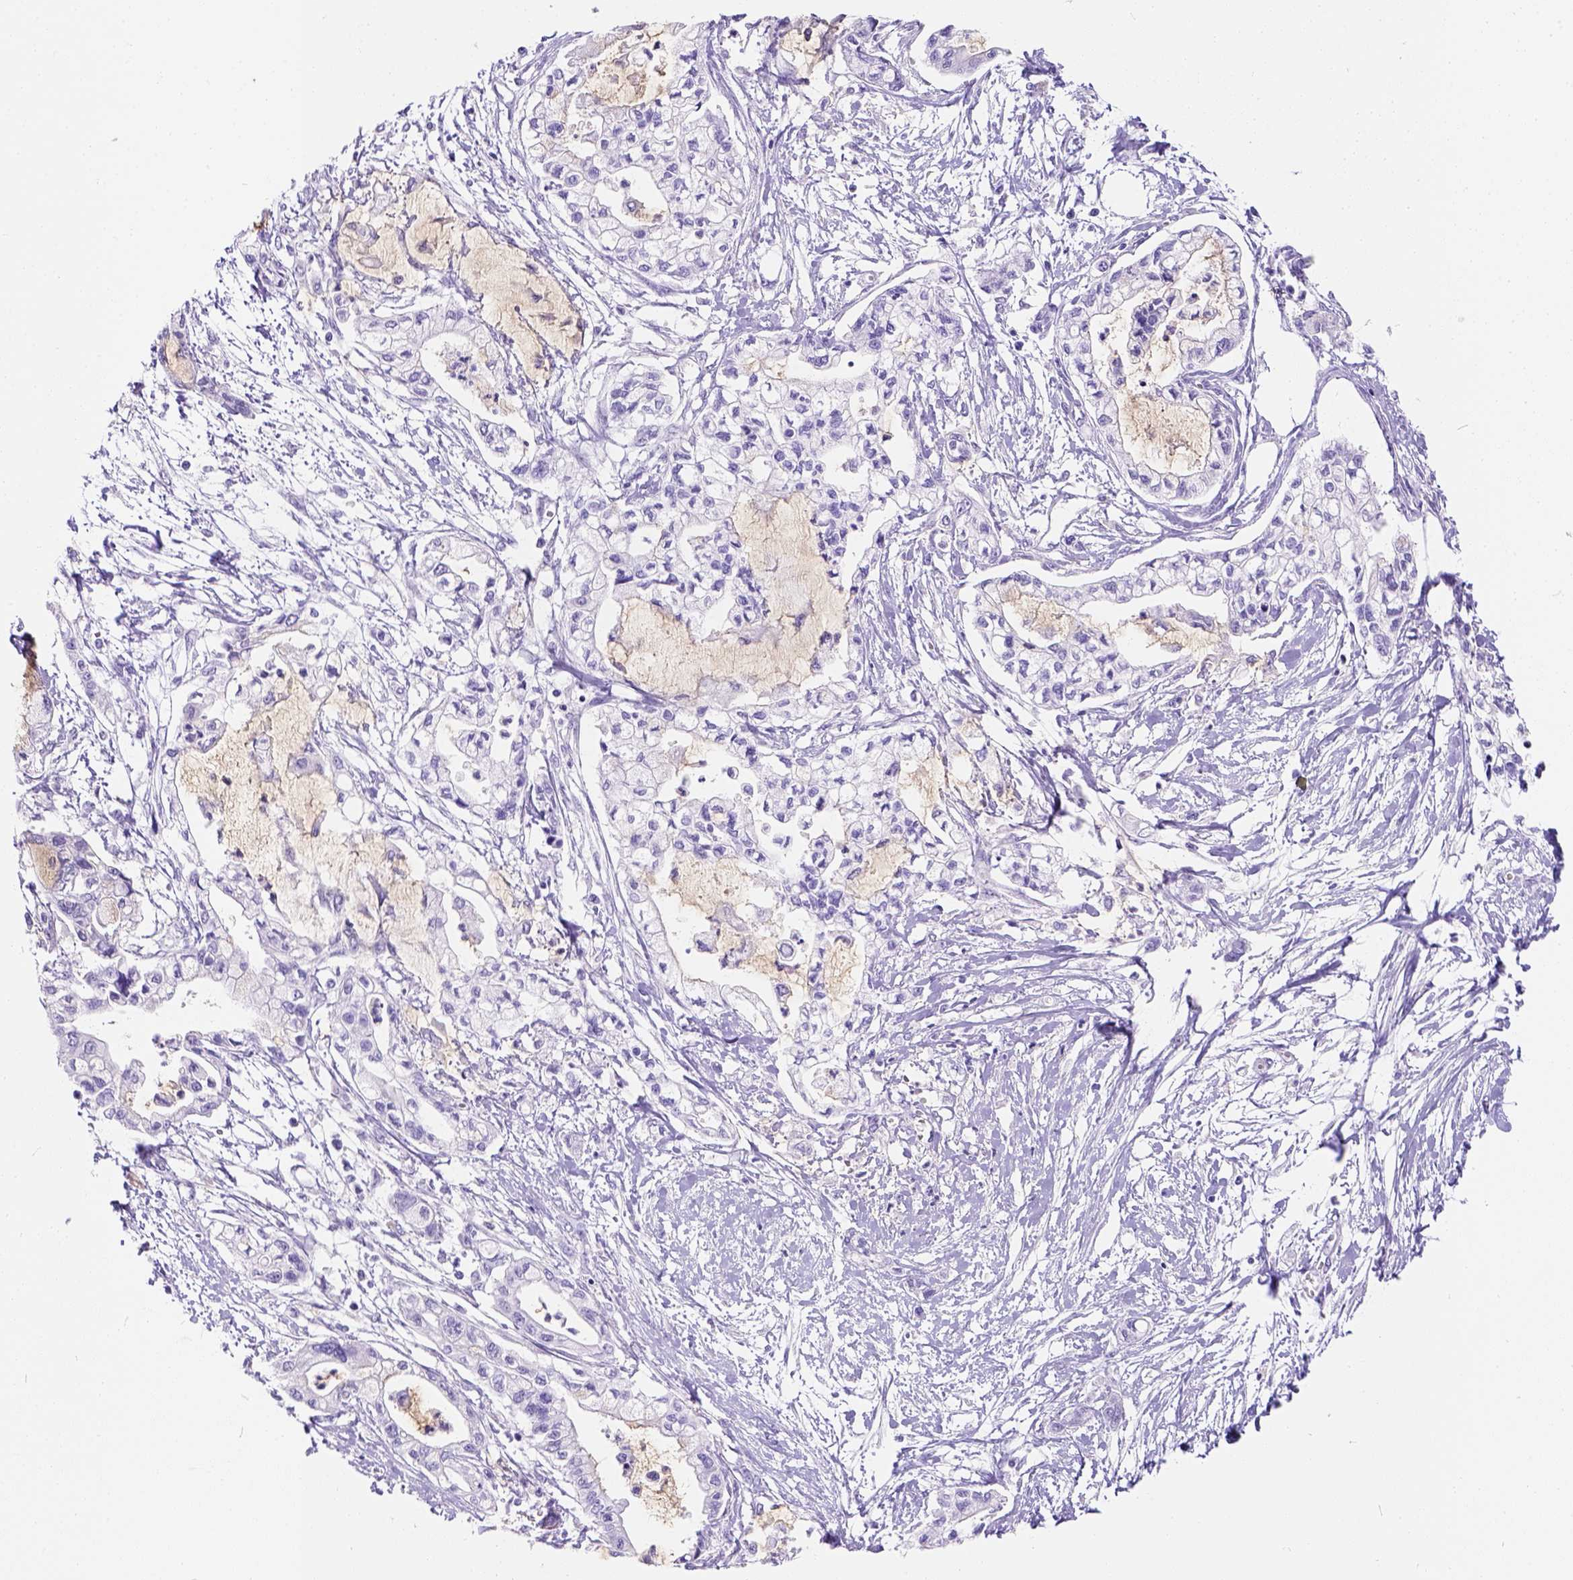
{"staining": {"intensity": "negative", "quantity": "none", "location": "none"}, "tissue": "pancreatic cancer", "cell_type": "Tumor cells", "image_type": "cancer", "snomed": [{"axis": "morphology", "description": "Adenocarcinoma, NOS"}, {"axis": "topography", "description": "Pancreas"}], "caption": "This photomicrograph is of adenocarcinoma (pancreatic) stained with immunohistochemistry to label a protein in brown with the nuclei are counter-stained blue. There is no staining in tumor cells. (Immunohistochemistry, brightfield microscopy, high magnification).", "gene": "PHF7", "patient": {"sex": "male", "age": 54}}